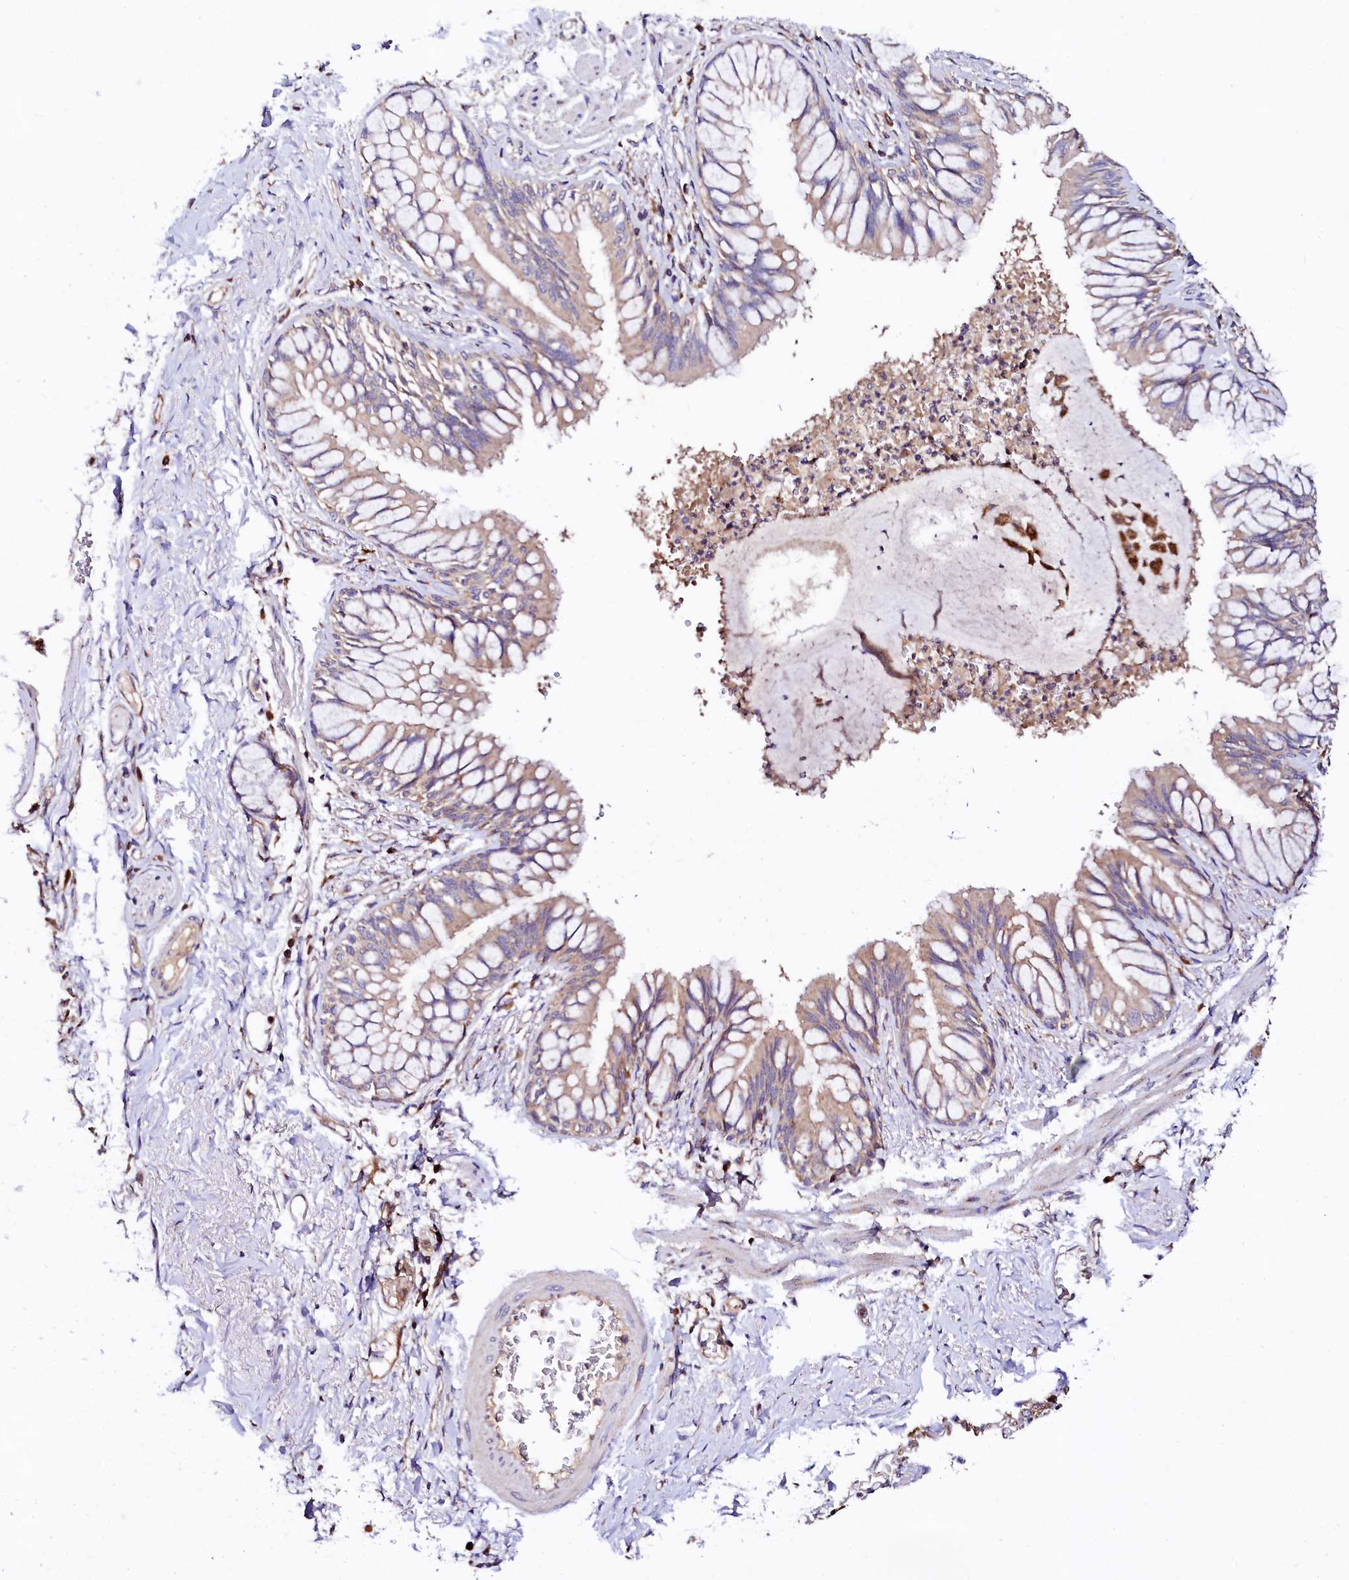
{"staining": {"intensity": "weak", "quantity": ">75%", "location": "cytoplasmic/membranous"}, "tissue": "bronchus", "cell_type": "Respiratory epithelial cells", "image_type": "normal", "snomed": [{"axis": "morphology", "description": "Normal tissue, NOS"}, {"axis": "topography", "description": "Cartilage tissue"}, {"axis": "topography", "description": "Bronchus"}, {"axis": "topography", "description": "Lung"}], "caption": "This photomicrograph shows immunohistochemistry staining of benign human bronchus, with low weak cytoplasmic/membranous expression in approximately >75% of respiratory epithelial cells.", "gene": "ST3GAL1", "patient": {"sex": "female", "age": 49}}